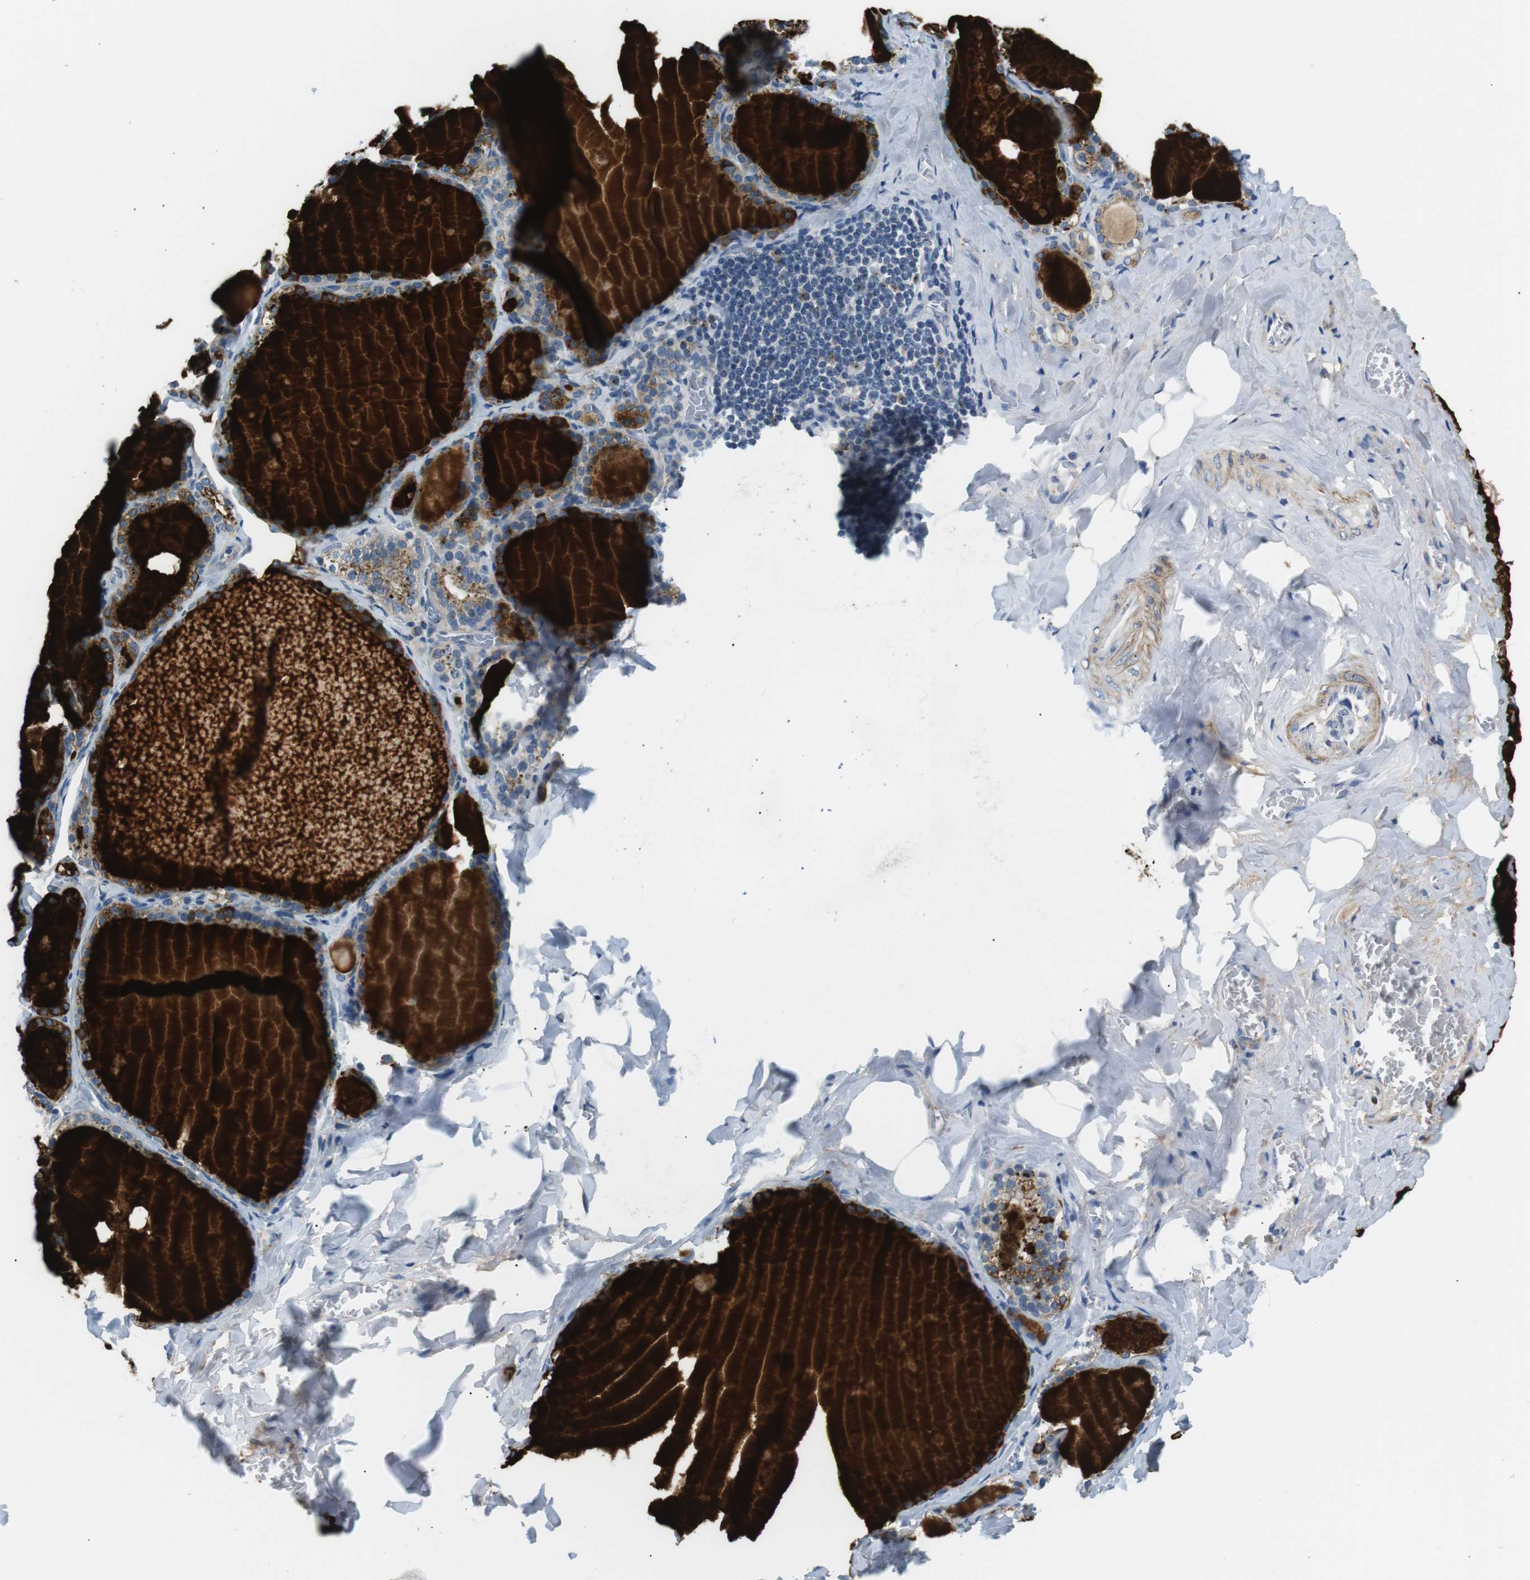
{"staining": {"intensity": "moderate", "quantity": ">75%", "location": "cytoplasmic/membranous"}, "tissue": "thyroid gland", "cell_type": "Glandular cells", "image_type": "normal", "snomed": [{"axis": "morphology", "description": "Normal tissue, NOS"}, {"axis": "topography", "description": "Thyroid gland"}], "caption": "Thyroid gland stained for a protein reveals moderate cytoplasmic/membranous positivity in glandular cells.", "gene": "UNC5CL", "patient": {"sex": "male", "age": 56}}